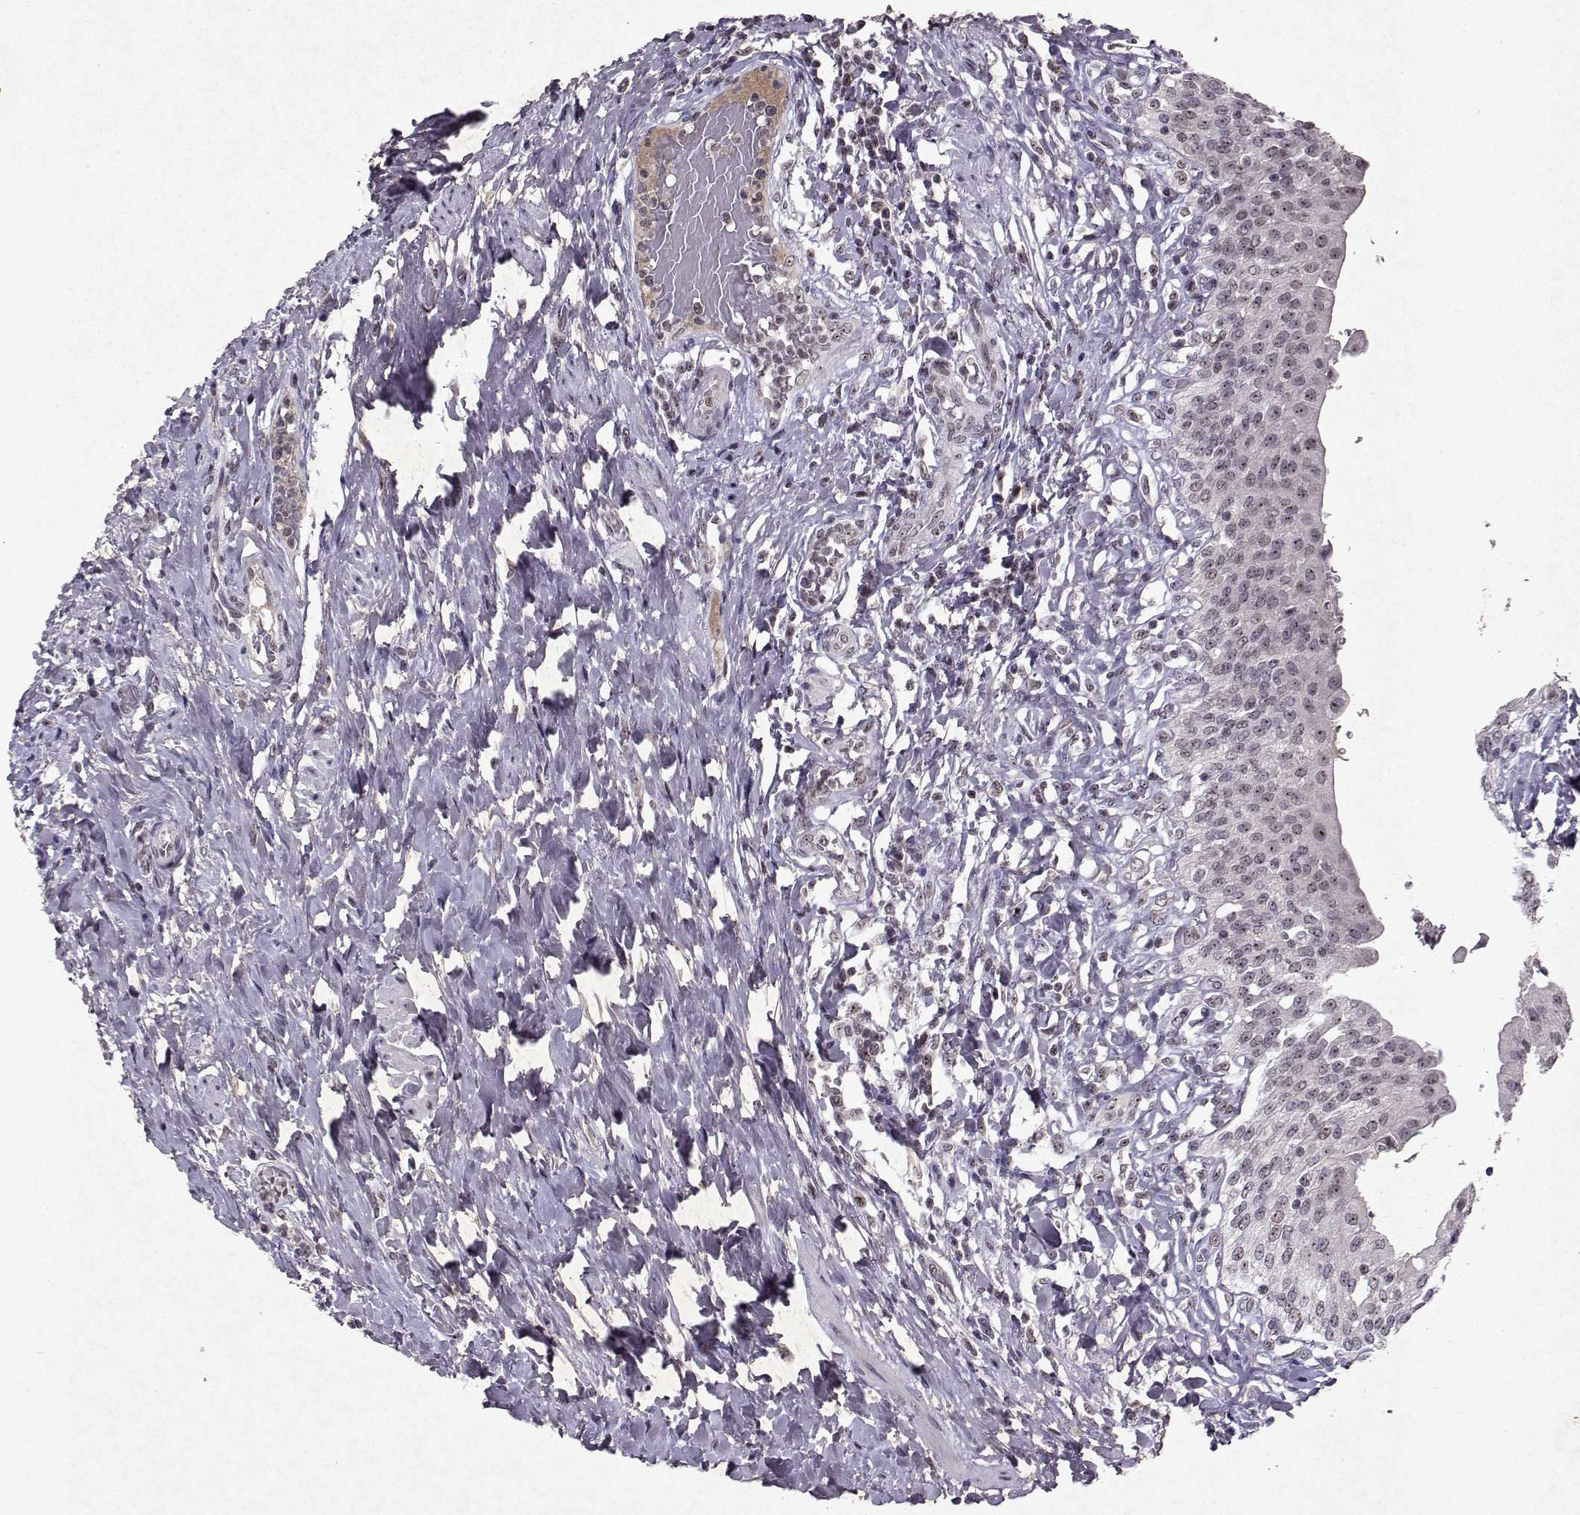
{"staining": {"intensity": "moderate", "quantity": "25%-75%", "location": "nuclear"}, "tissue": "urinary bladder", "cell_type": "Urothelial cells", "image_type": "normal", "snomed": [{"axis": "morphology", "description": "Normal tissue, NOS"}, {"axis": "morphology", "description": "Inflammation, NOS"}, {"axis": "topography", "description": "Urinary bladder"}], "caption": "Brown immunohistochemical staining in benign urinary bladder exhibits moderate nuclear expression in about 25%-75% of urothelial cells.", "gene": "DDX56", "patient": {"sex": "male", "age": 64}}